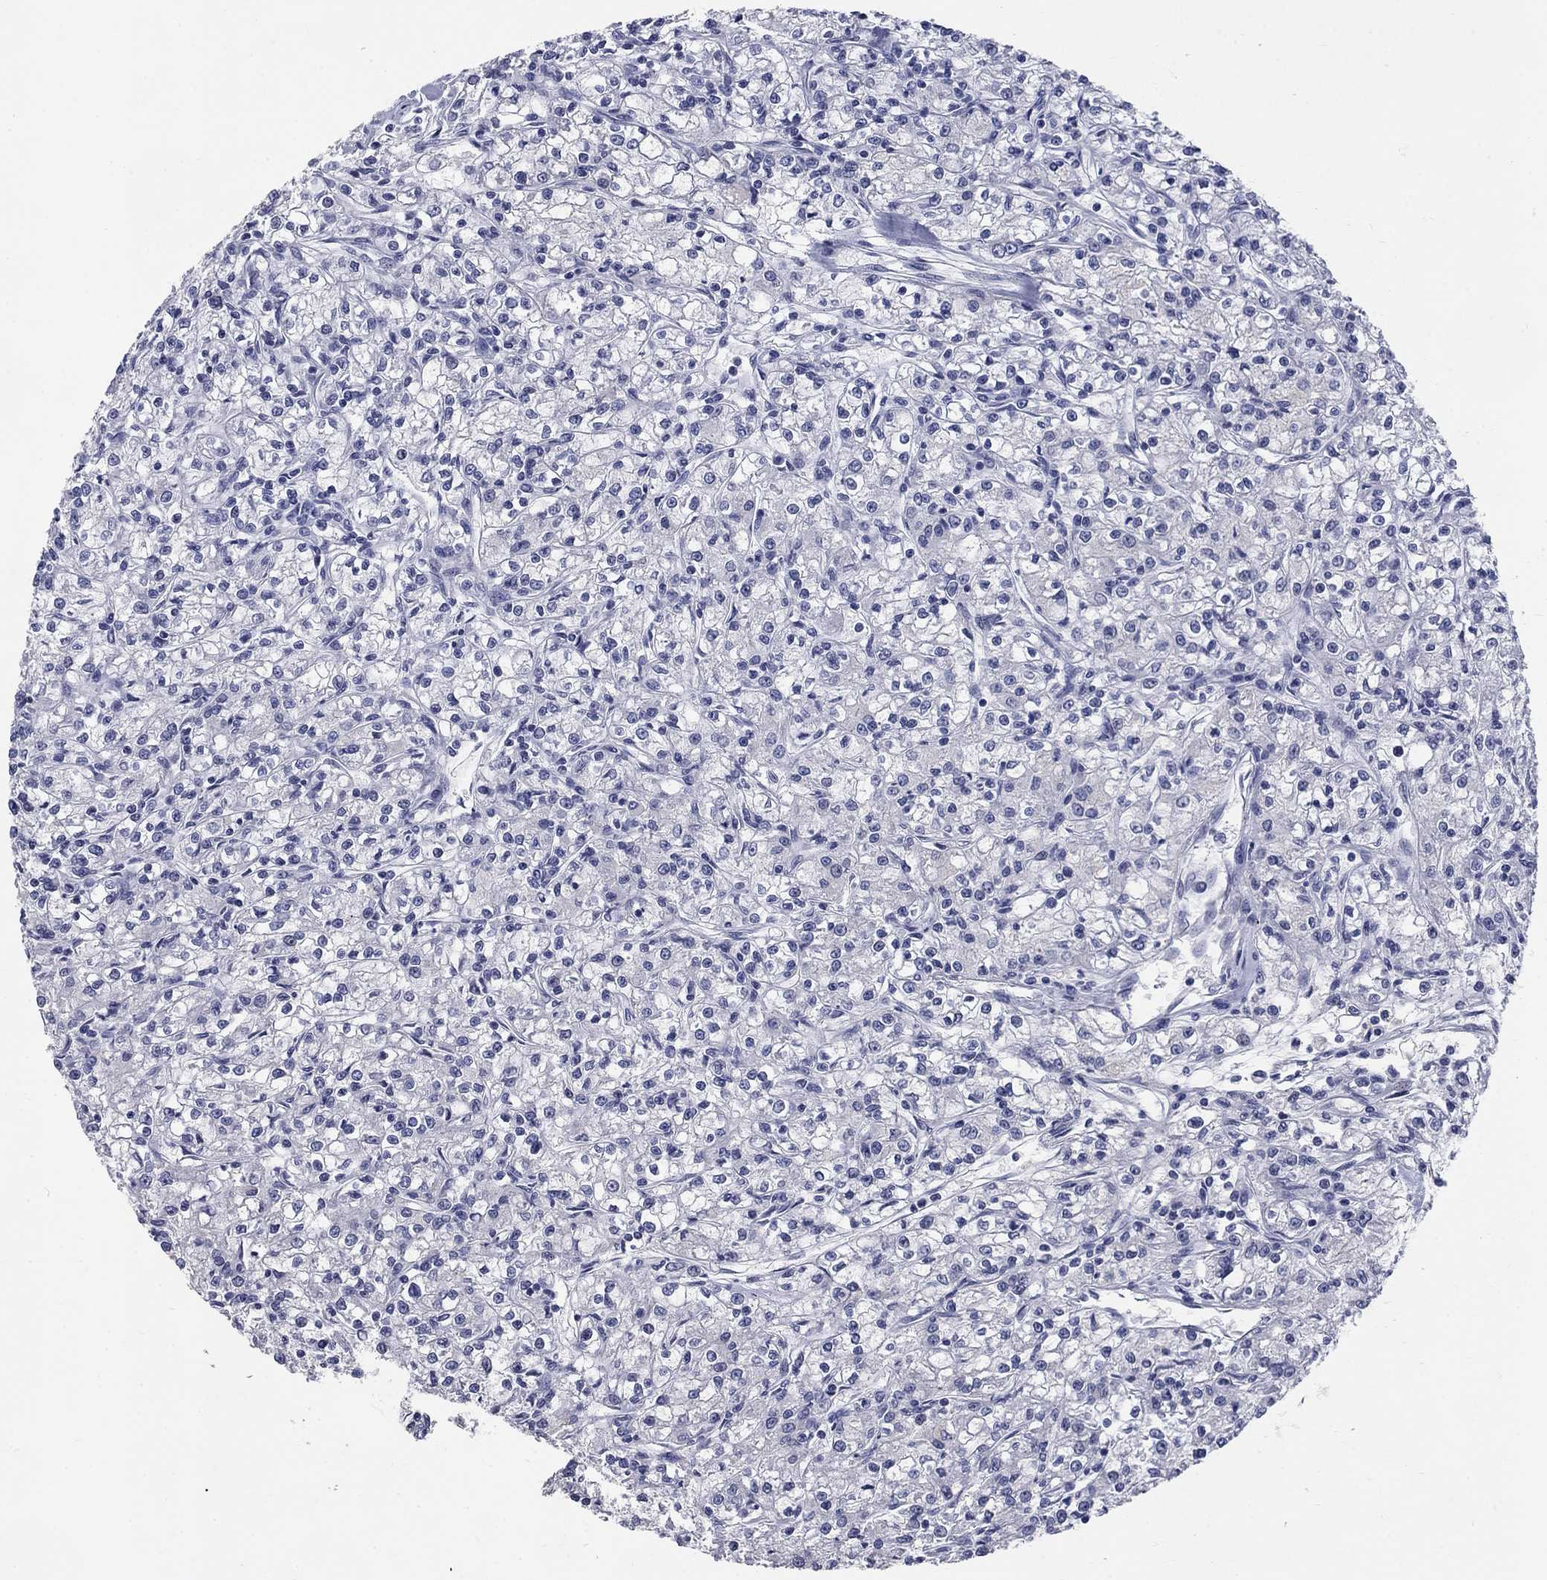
{"staining": {"intensity": "negative", "quantity": "none", "location": "none"}, "tissue": "renal cancer", "cell_type": "Tumor cells", "image_type": "cancer", "snomed": [{"axis": "morphology", "description": "Adenocarcinoma, NOS"}, {"axis": "topography", "description": "Kidney"}], "caption": "This is a micrograph of immunohistochemistry staining of renal cancer (adenocarcinoma), which shows no positivity in tumor cells.", "gene": "ELAVL4", "patient": {"sex": "female", "age": 59}}